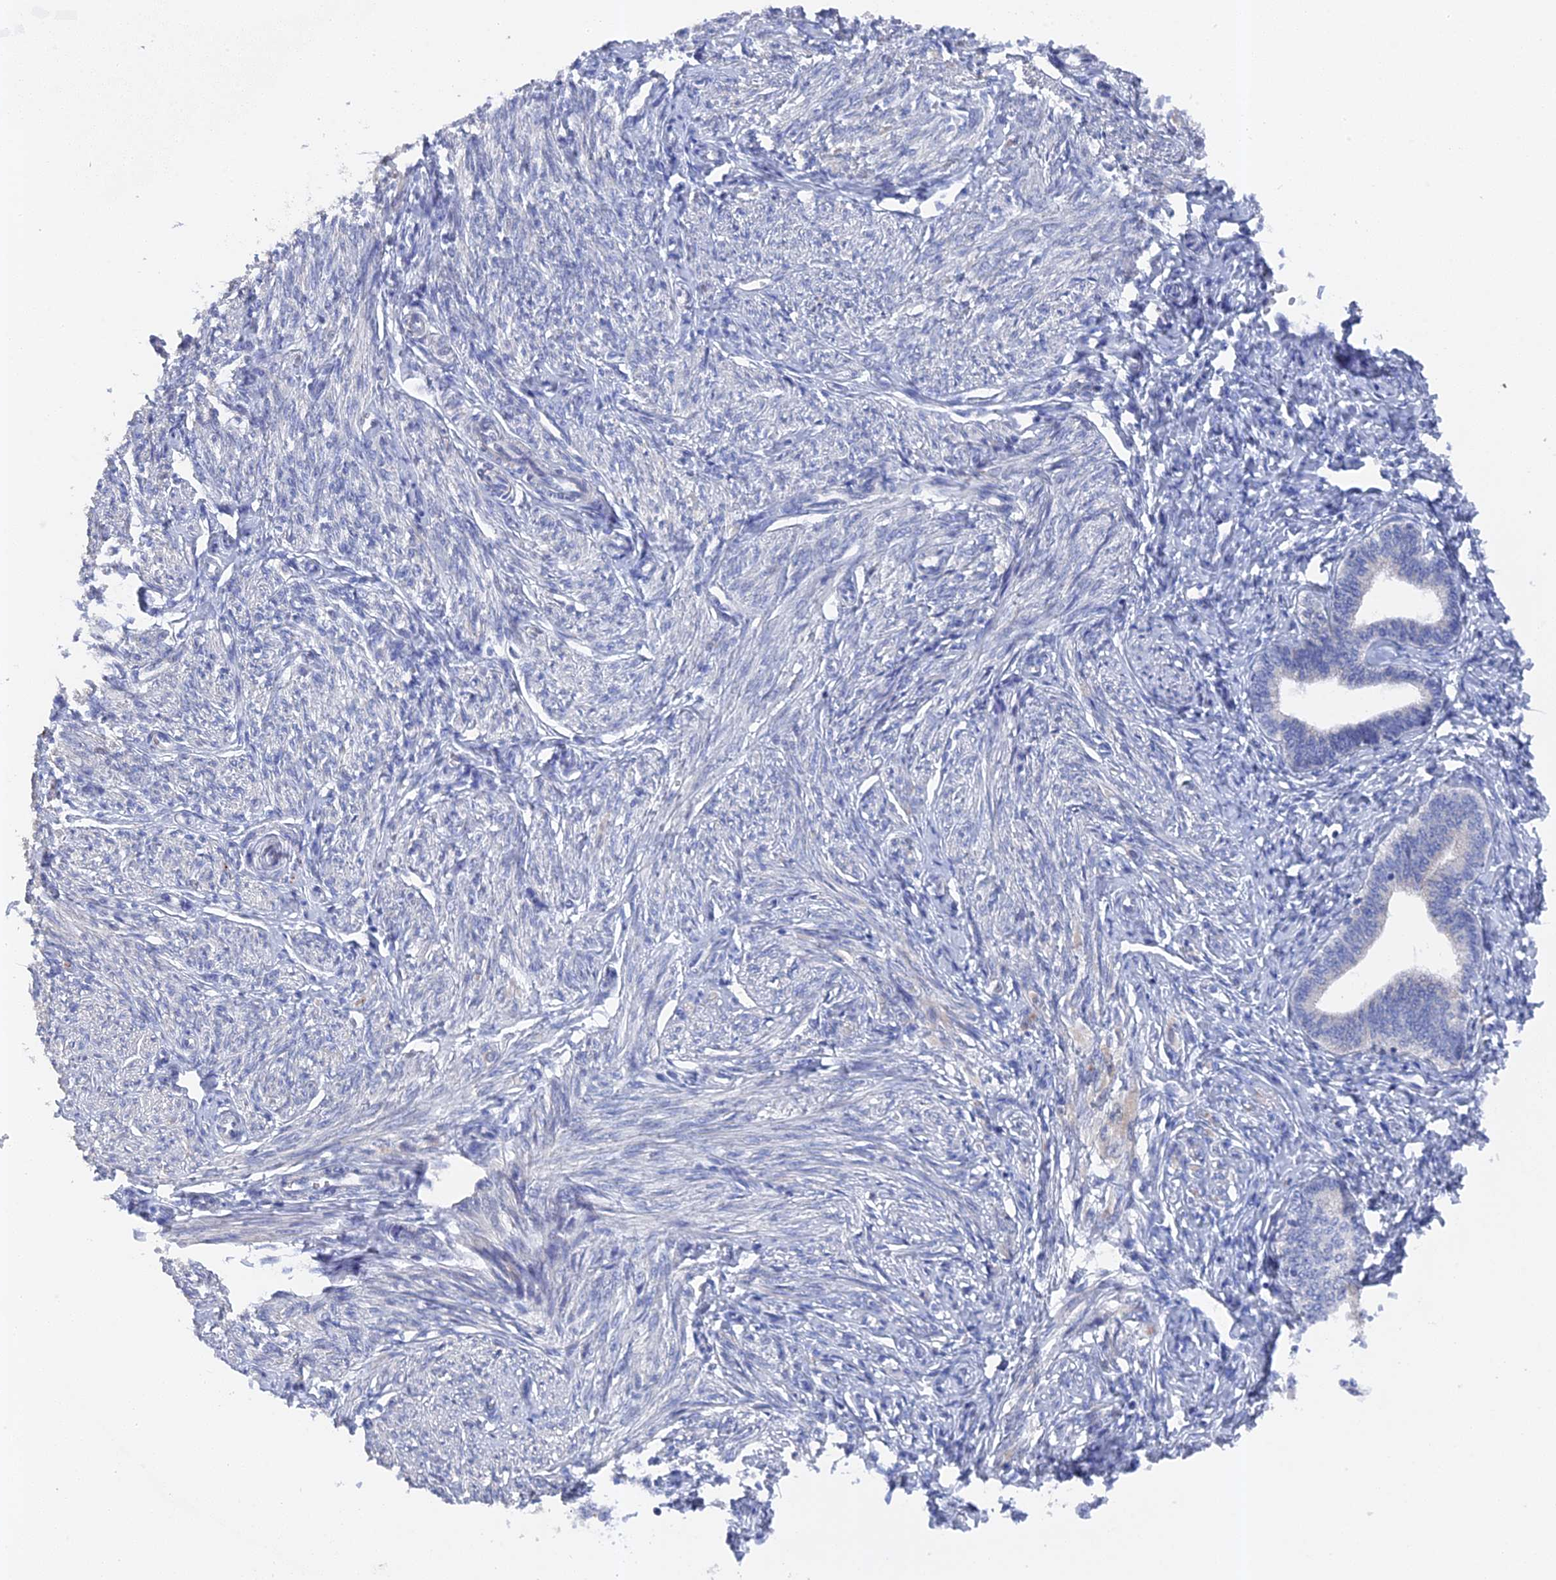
{"staining": {"intensity": "negative", "quantity": "none", "location": "none"}, "tissue": "endometrium", "cell_type": "Cells in endometrial stroma", "image_type": "normal", "snomed": [{"axis": "morphology", "description": "Normal tissue, NOS"}, {"axis": "topography", "description": "Endometrium"}], "caption": "Endometrium stained for a protein using IHC demonstrates no expression cells in endometrial stroma.", "gene": "TMEM161A", "patient": {"sex": "female", "age": 72}}